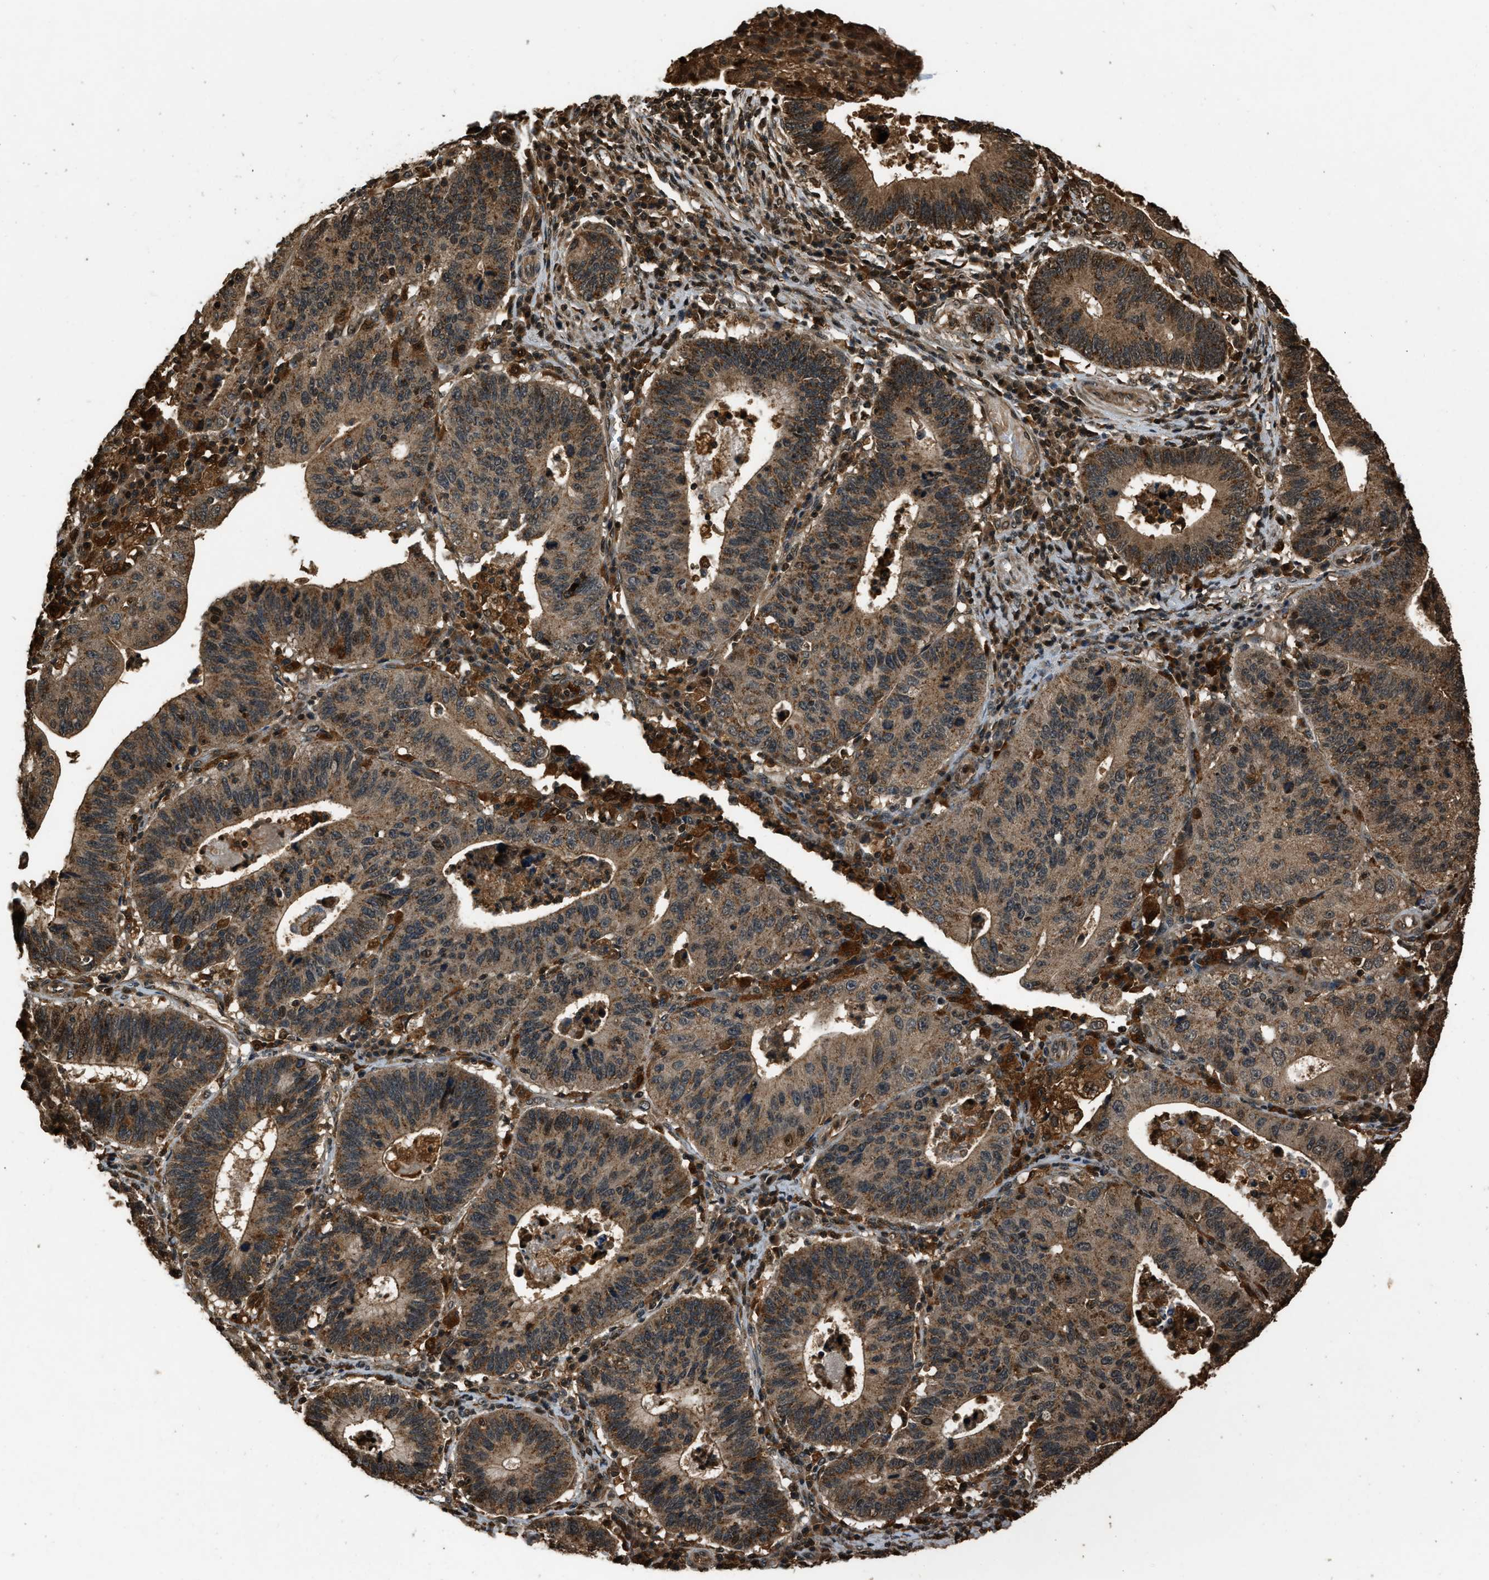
{"staining": {"intensity": "moderate", "quantity": ">75%", "location": "cytoplasmic/membranous"}, "tissue": "stomach cancer", "cell_type": "Tumor cells", "image_type": "cancer", "snomed": [{"axis": "morphology", "description": "Adenocarcinoma, NOS"}, {"axis": "topography", "description": "Stomach"}], "caption": "Stomach cancer (adenocarcinoma) stained with DAB (3,3'-diaminobenzidine) immunohistochemistry demonstrates medium levels of moderate cytoplasmic/membranous staining in about >75% of tumor cells. (IHC, brightfield microscopy, high magnification).", "gene": "RAP2A", "patient": {"sex": "male", "age": 59}}